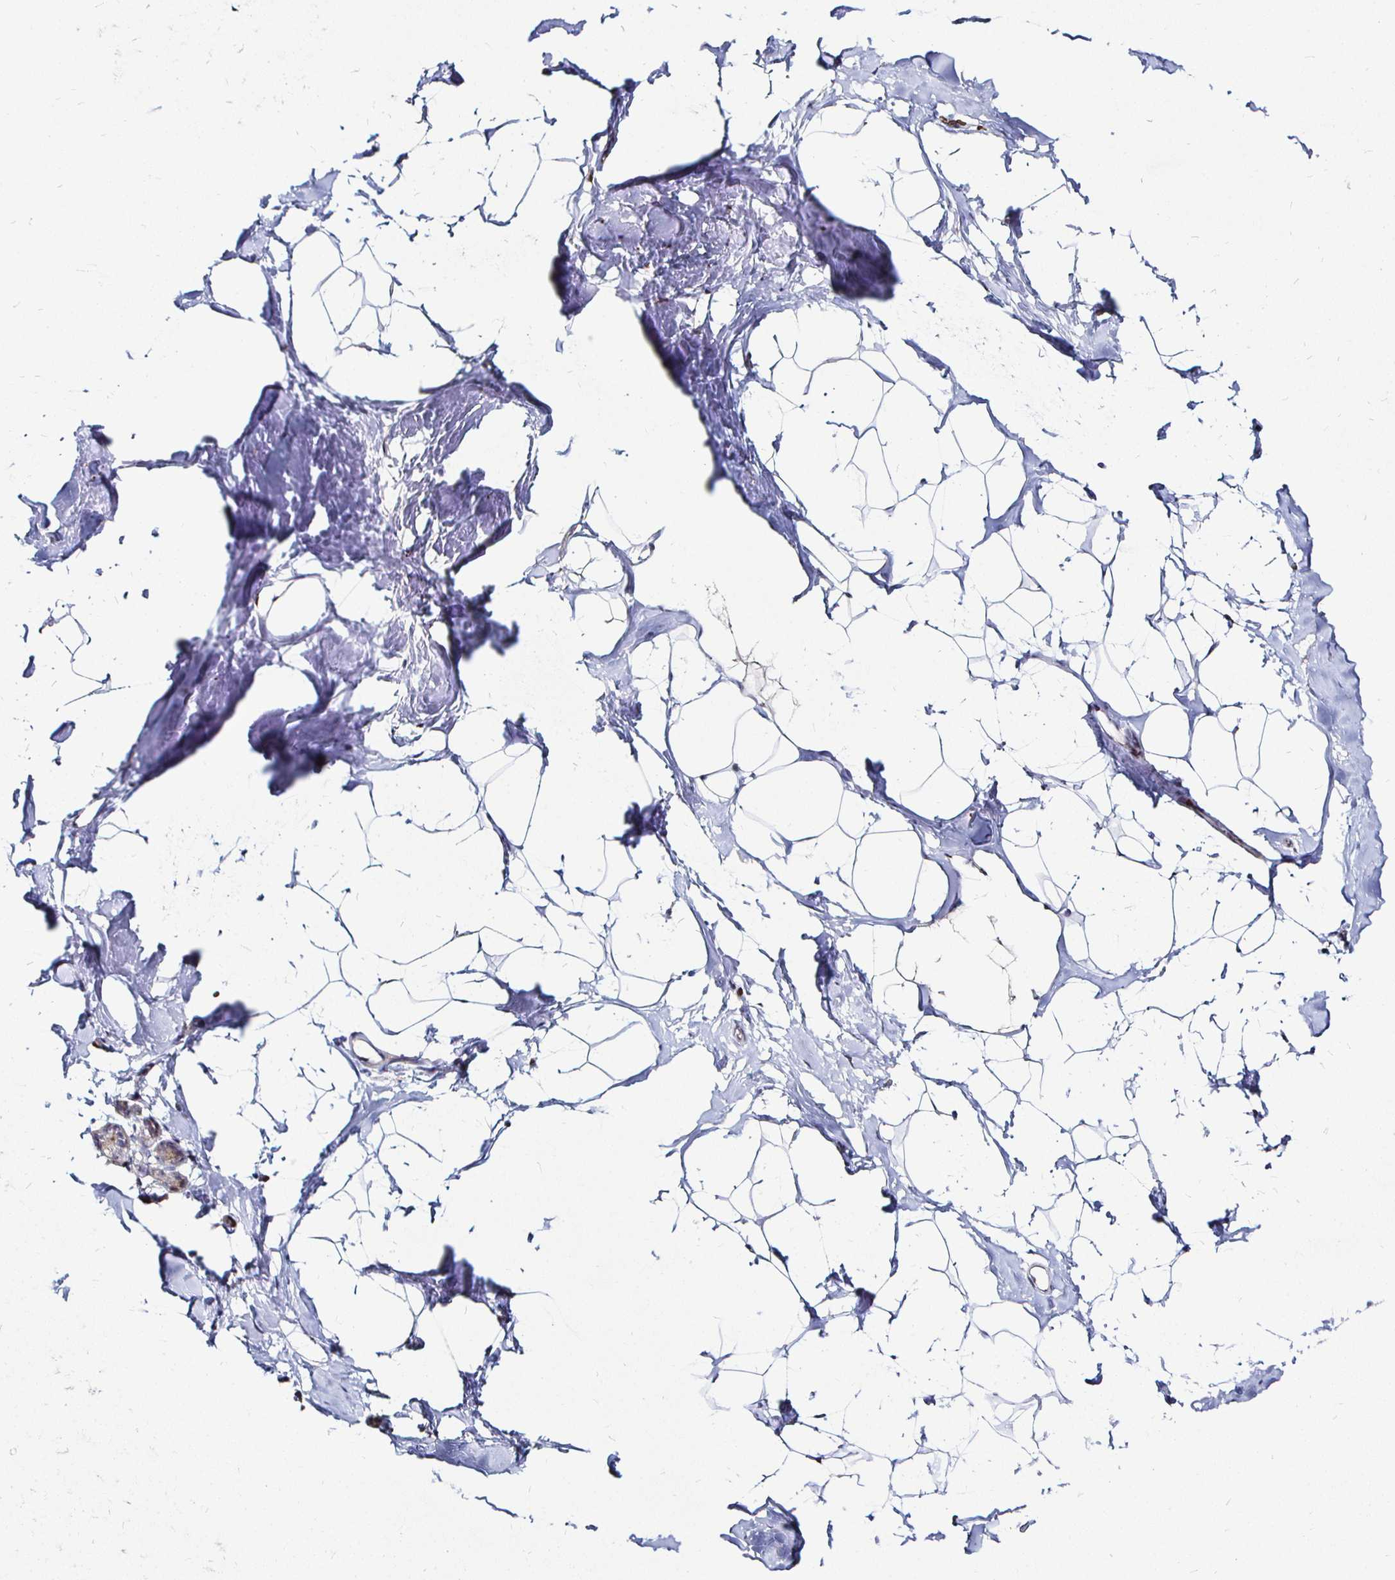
{"staining": {"intensity": "negative", "quantity": "none", "location": "none"}, "tissue": "breast", "cell_type": "Adipocytes", "image_type": "normal", "snomed": [{"axis": "morphology", "description": "Normal tissue, NOS"}, {"axis": "topography", "description": "Breast"}], "caption": "The IHC photomicrograph has no significant staining in adipocytes of breast.", "gene": "ATG3", "patient": {"sex": "female", "age": 32}}